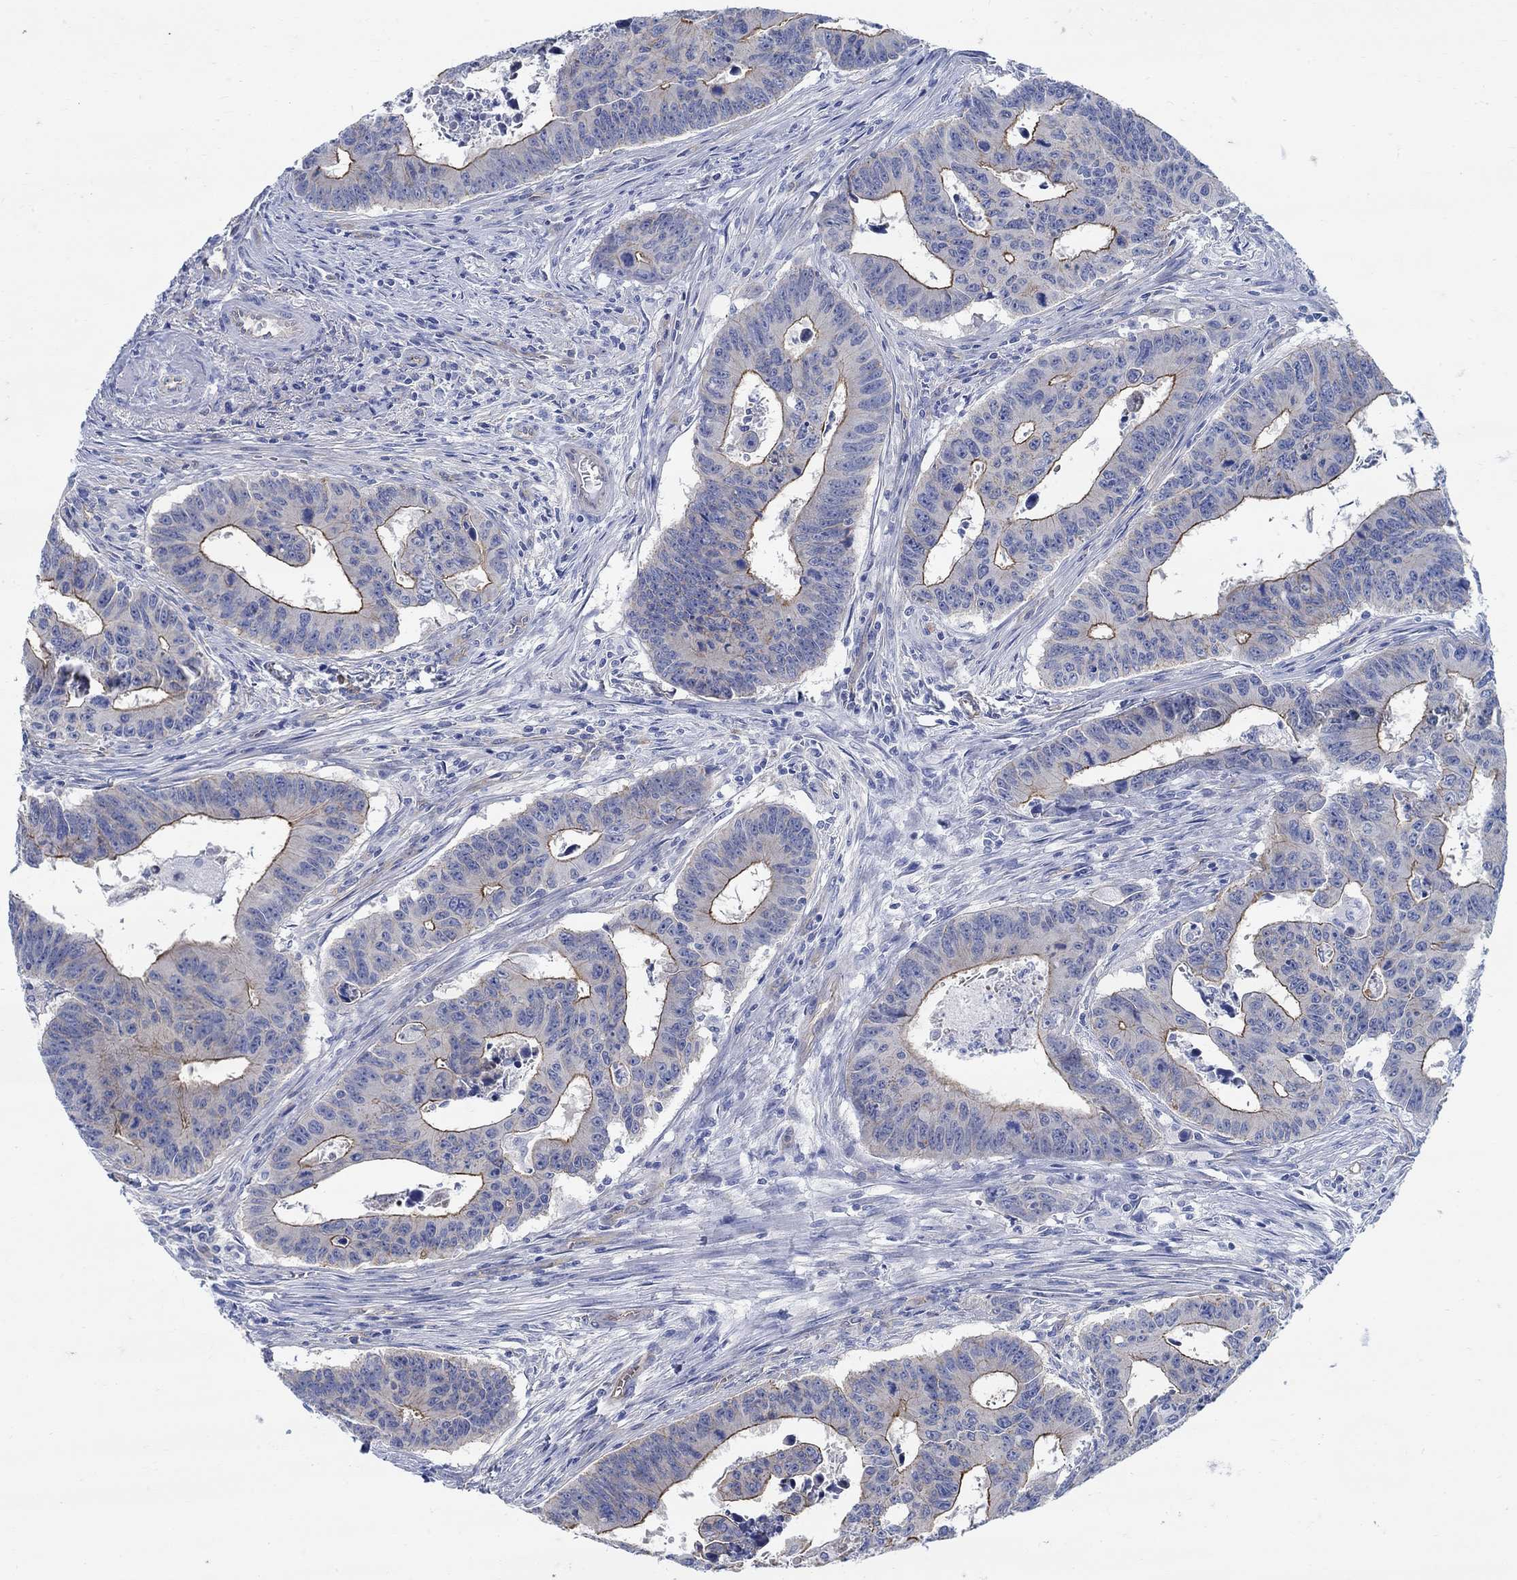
{"staining": {"intensity": "strong", "quantity": "<25%", "location": "cytoplasmic/membranous"}, "tissue": "colorectal cancer", "cell_type": "Tumor cells", "image_type": "cancer", "snomed": [{"axis": "morphology", "description": "Adenocarcinoma, NOS"}, {"axis": "topography", "description": "Appendix"}, {"axis": "topography", "description": "Colon"}, {"axis": "topography", "description": "Cecum"}, {"axis": "topography", "description": "Colon asc"}], "caption": "Immunohistochemical staining of human colorectal cancer demonstrates medium levels of strong cytoplasmic/membranous positivity in approximately <25% of tumor cells. (DAB (3,3'-diaminobenzidine) = brown stain, brightfield microscopy at high magnification).", "gene": "TMEM198", "patient": {"sex": "female", "age": 85}}